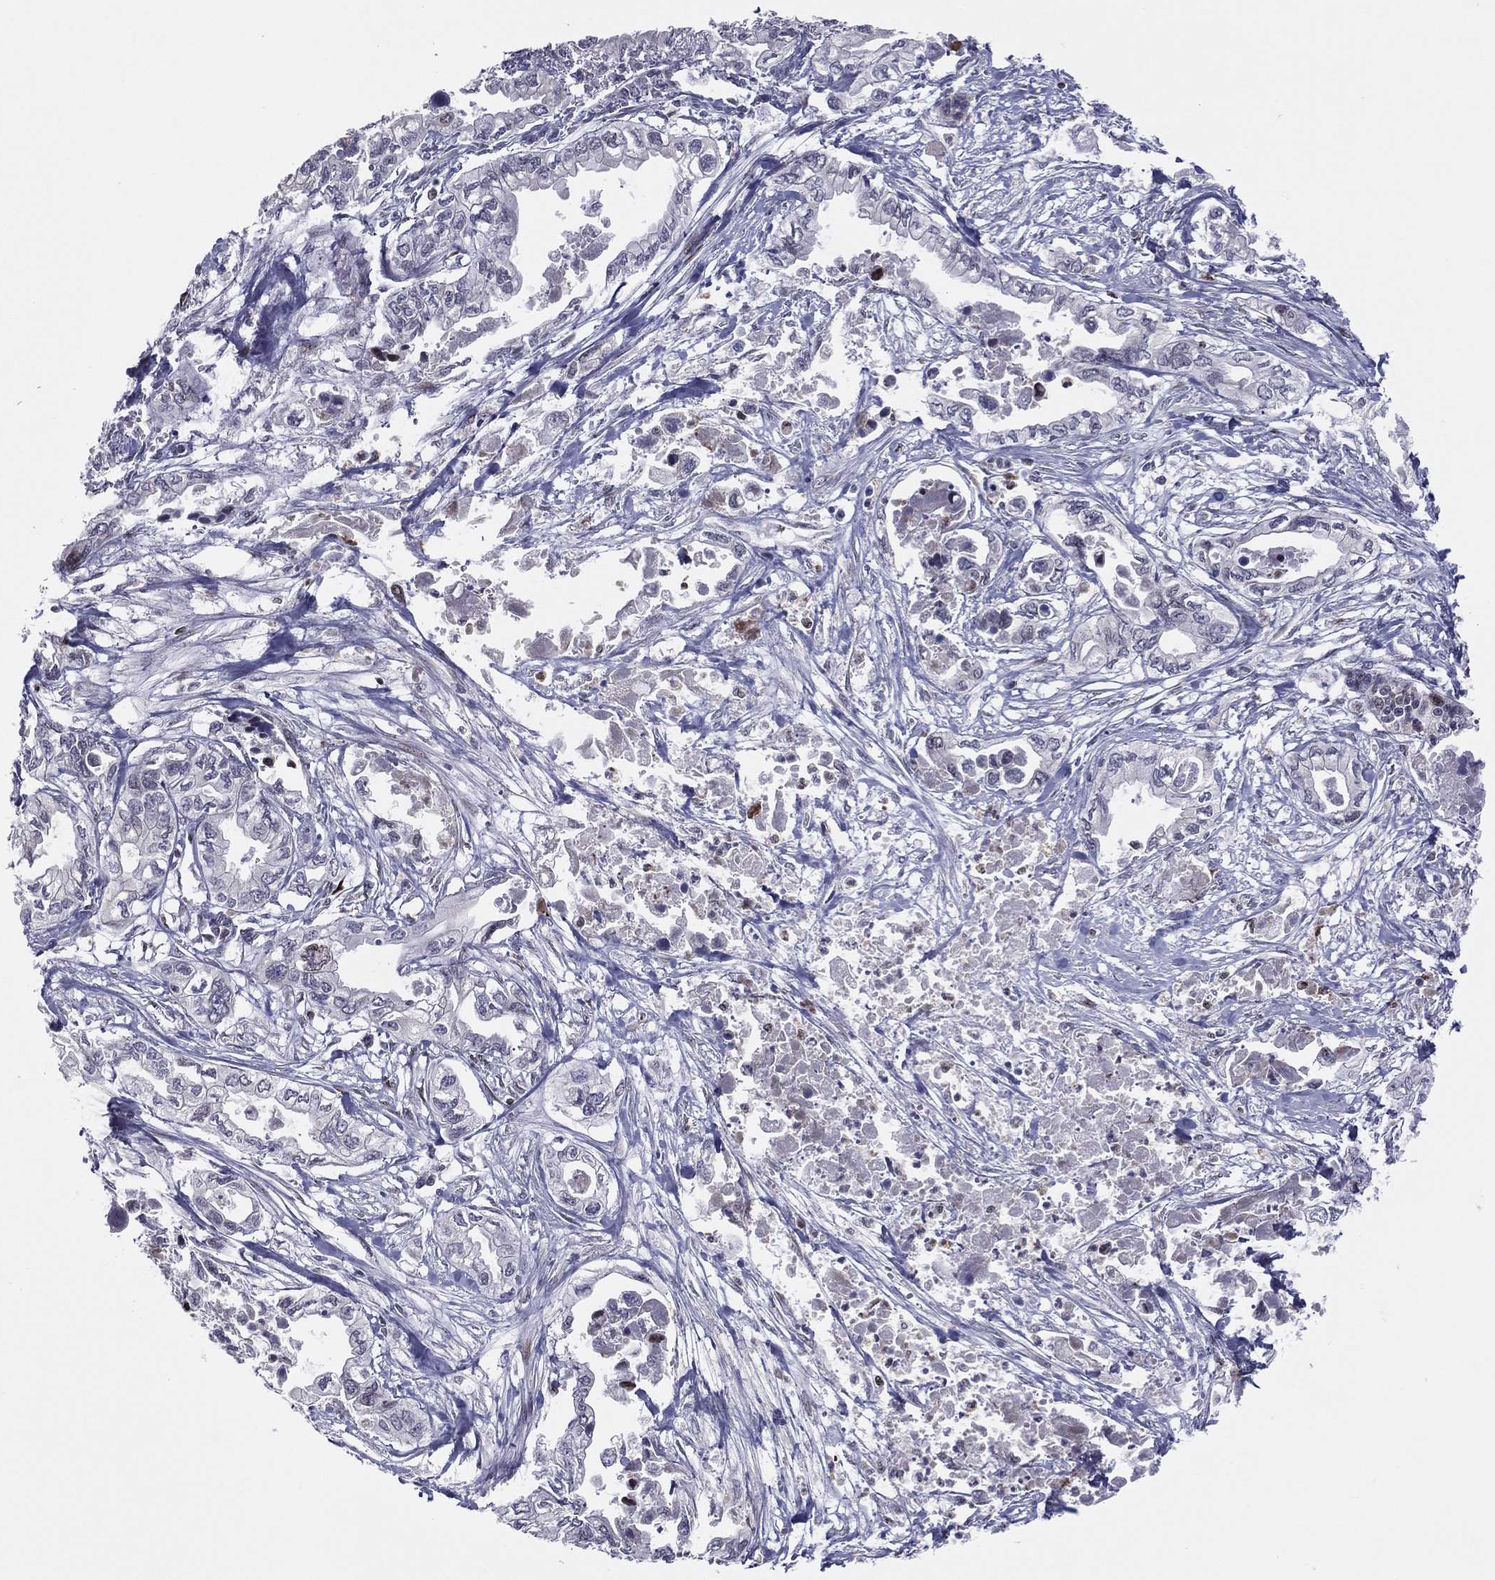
{"staining": {"intensity": "negative", "quantity": "none", "location": "none"}, "tissue": "pancreatic cancer", "cell_type": "Tumor cells", "image_type": "cancer", "snomed": [{"axis": "morphology", "description": "Adenocarcinoma, NOS"}, {"axis": "topography", "description": "Pancreas"}], "caption": "This is a photomicrograph of IHC staining of adenocarcinoma (pancreatic), which shows no expression in tumor cells.", "gene": "DBF4B", "patient": {"sex": "male", "age": 68}}